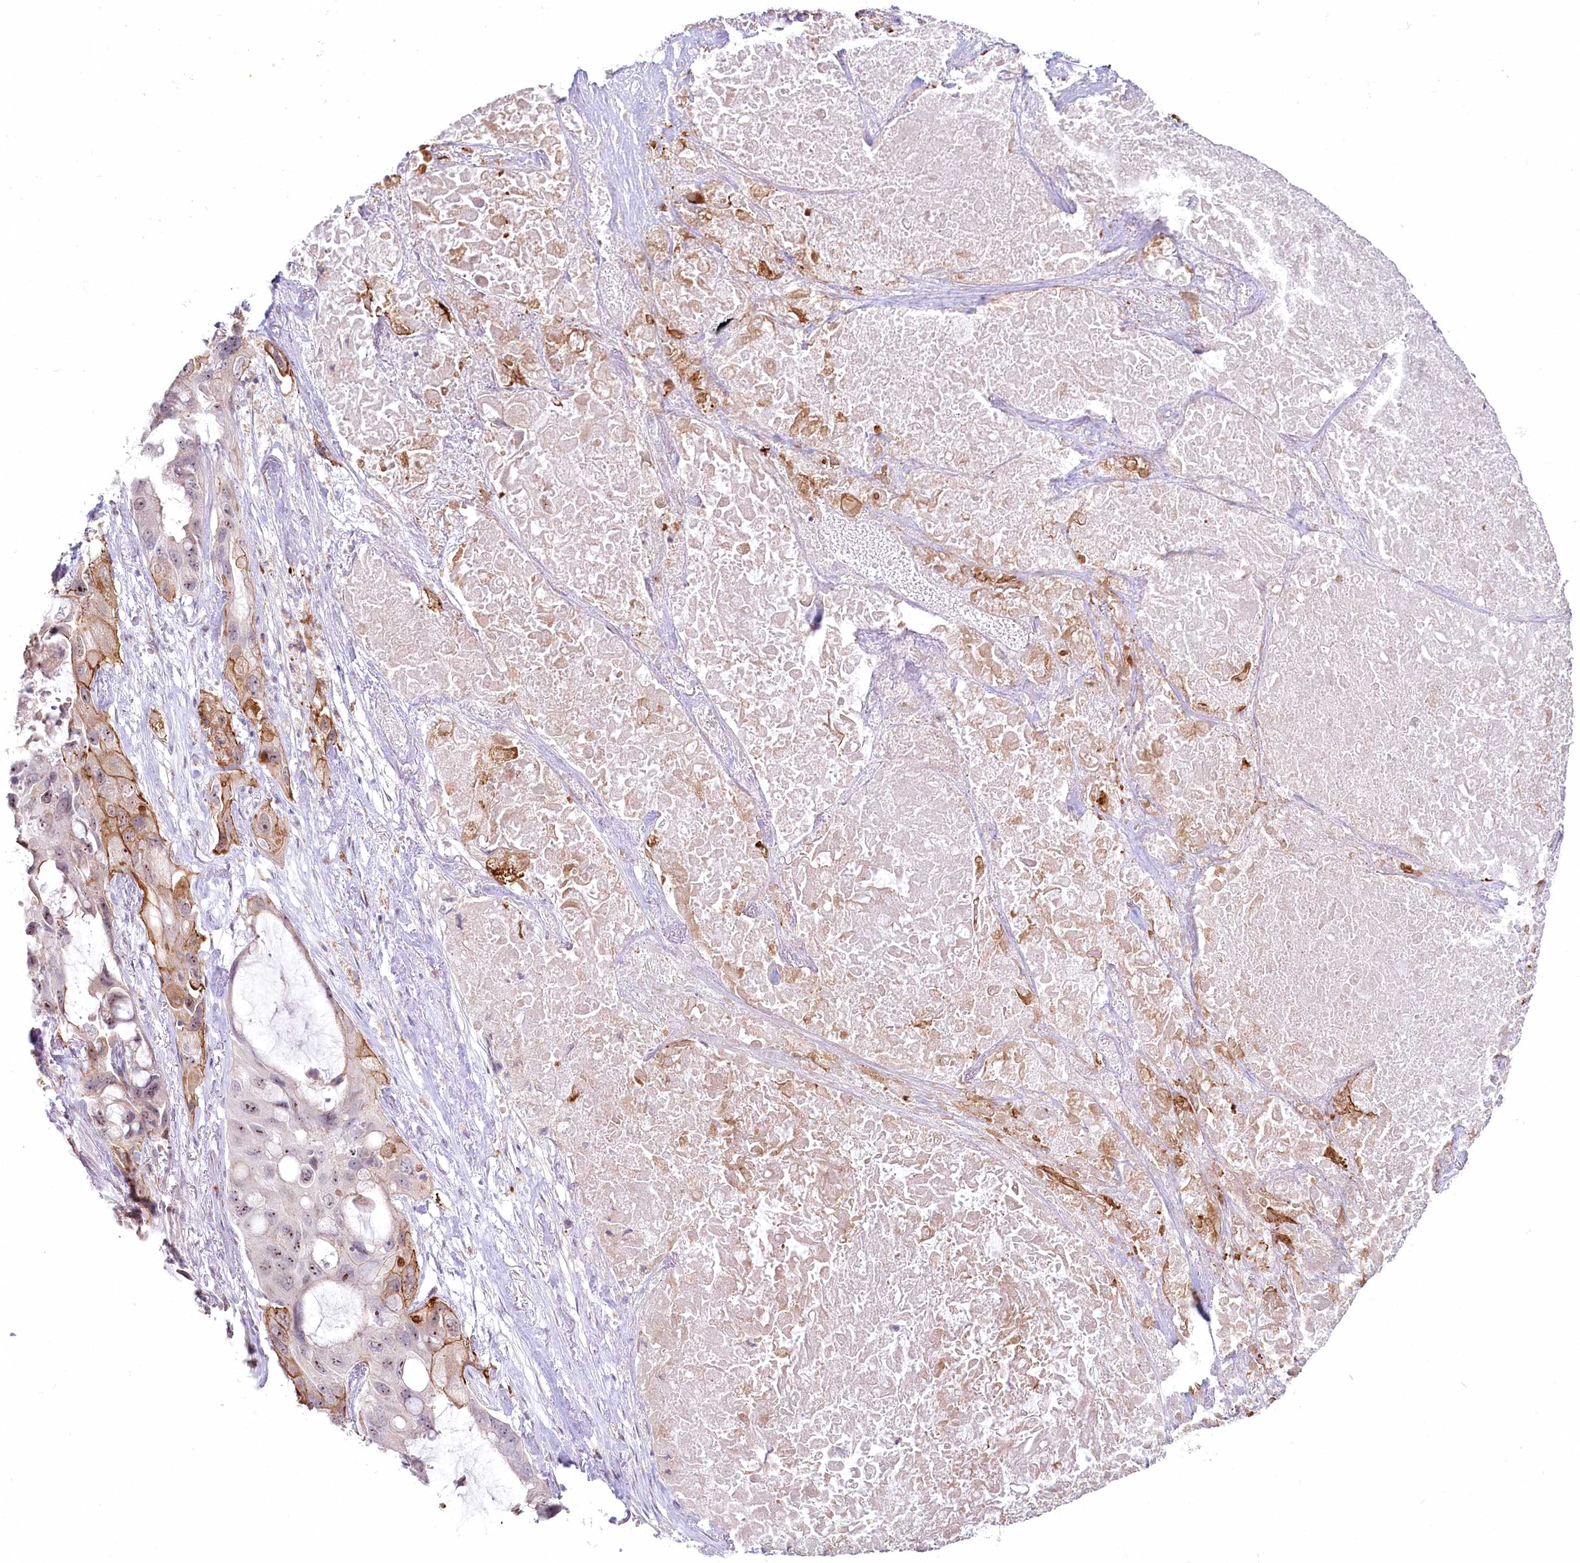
{"staining": {"intensity": "moderate", "quantity": "25%-75%", "location": "cytoplasmic/membranous,nuclear"}, "tissue": "lung cancer", "cell_type": "Tumor cells", "image_type": "cancer", "snomed": [{"axis": "morphology", "description": "Squamous cell carcinoma, NOS"}, {"axis": "topography", "description": "Lung"}], "caption": "Lung cancer (squamous cell carcinoma) stained with a protein marker demonstrates moderate staining in tumor cells.", "gene": "ABHD8", "patient": {"sex": "female", "age": 73}}